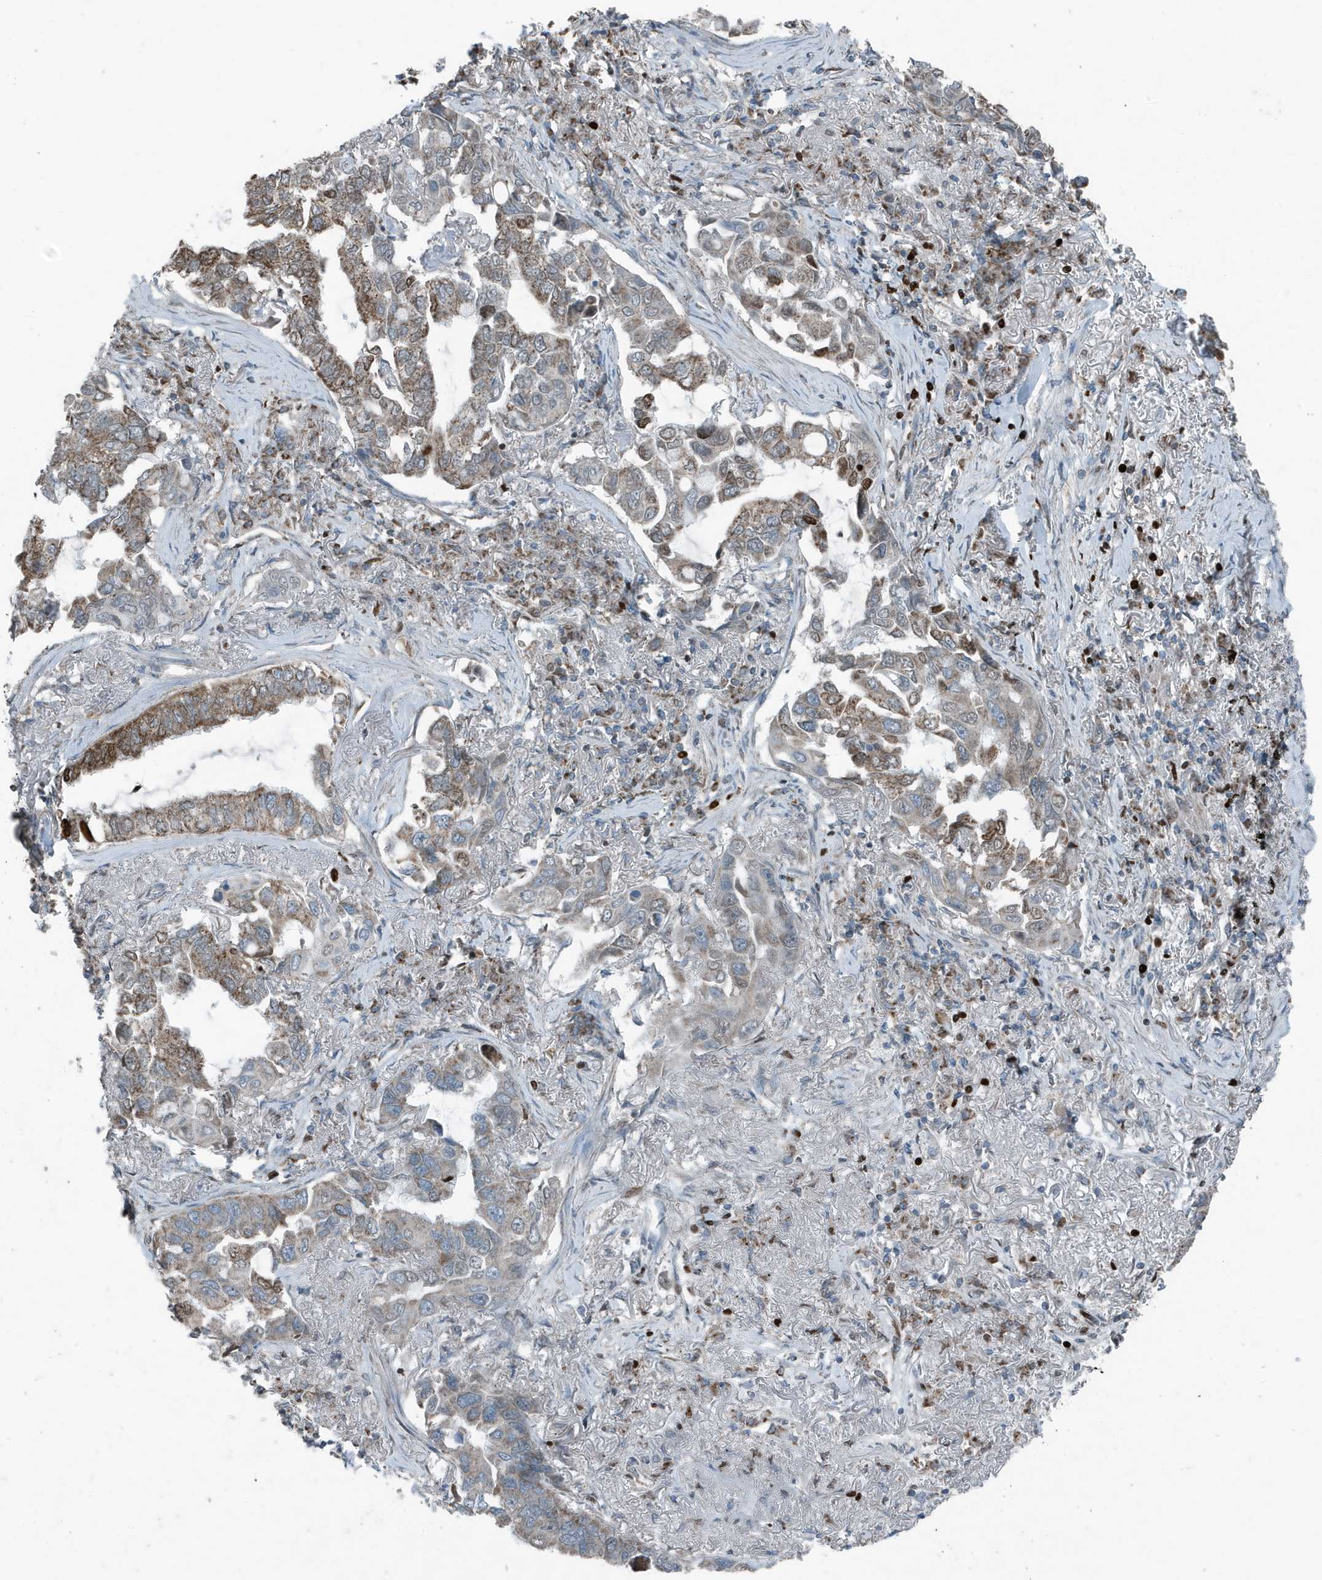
{"staining": {"intensity": "moderate", "quantity": "25%-75%", "location": "cytoplasmic/membranous,nuclear"}, "tissue": "lung cancer", "cell_type": "Tumor cells", "image_type": "cancer", "snomed": [{"axis": "morphology", "description": "Adenocarcinoma, NOS"}, {"axis": "topography", "description": "Lung"}], "caption": "Protein expression analysis of human lung cancer (adenocarcinoma) reveals moderate cytoplasmic/membranous and nuclear positivity in about 25%-75% of tumor cells.", "gene": "MT-CYB", "patient": {"sex": "male", "age": 64}}